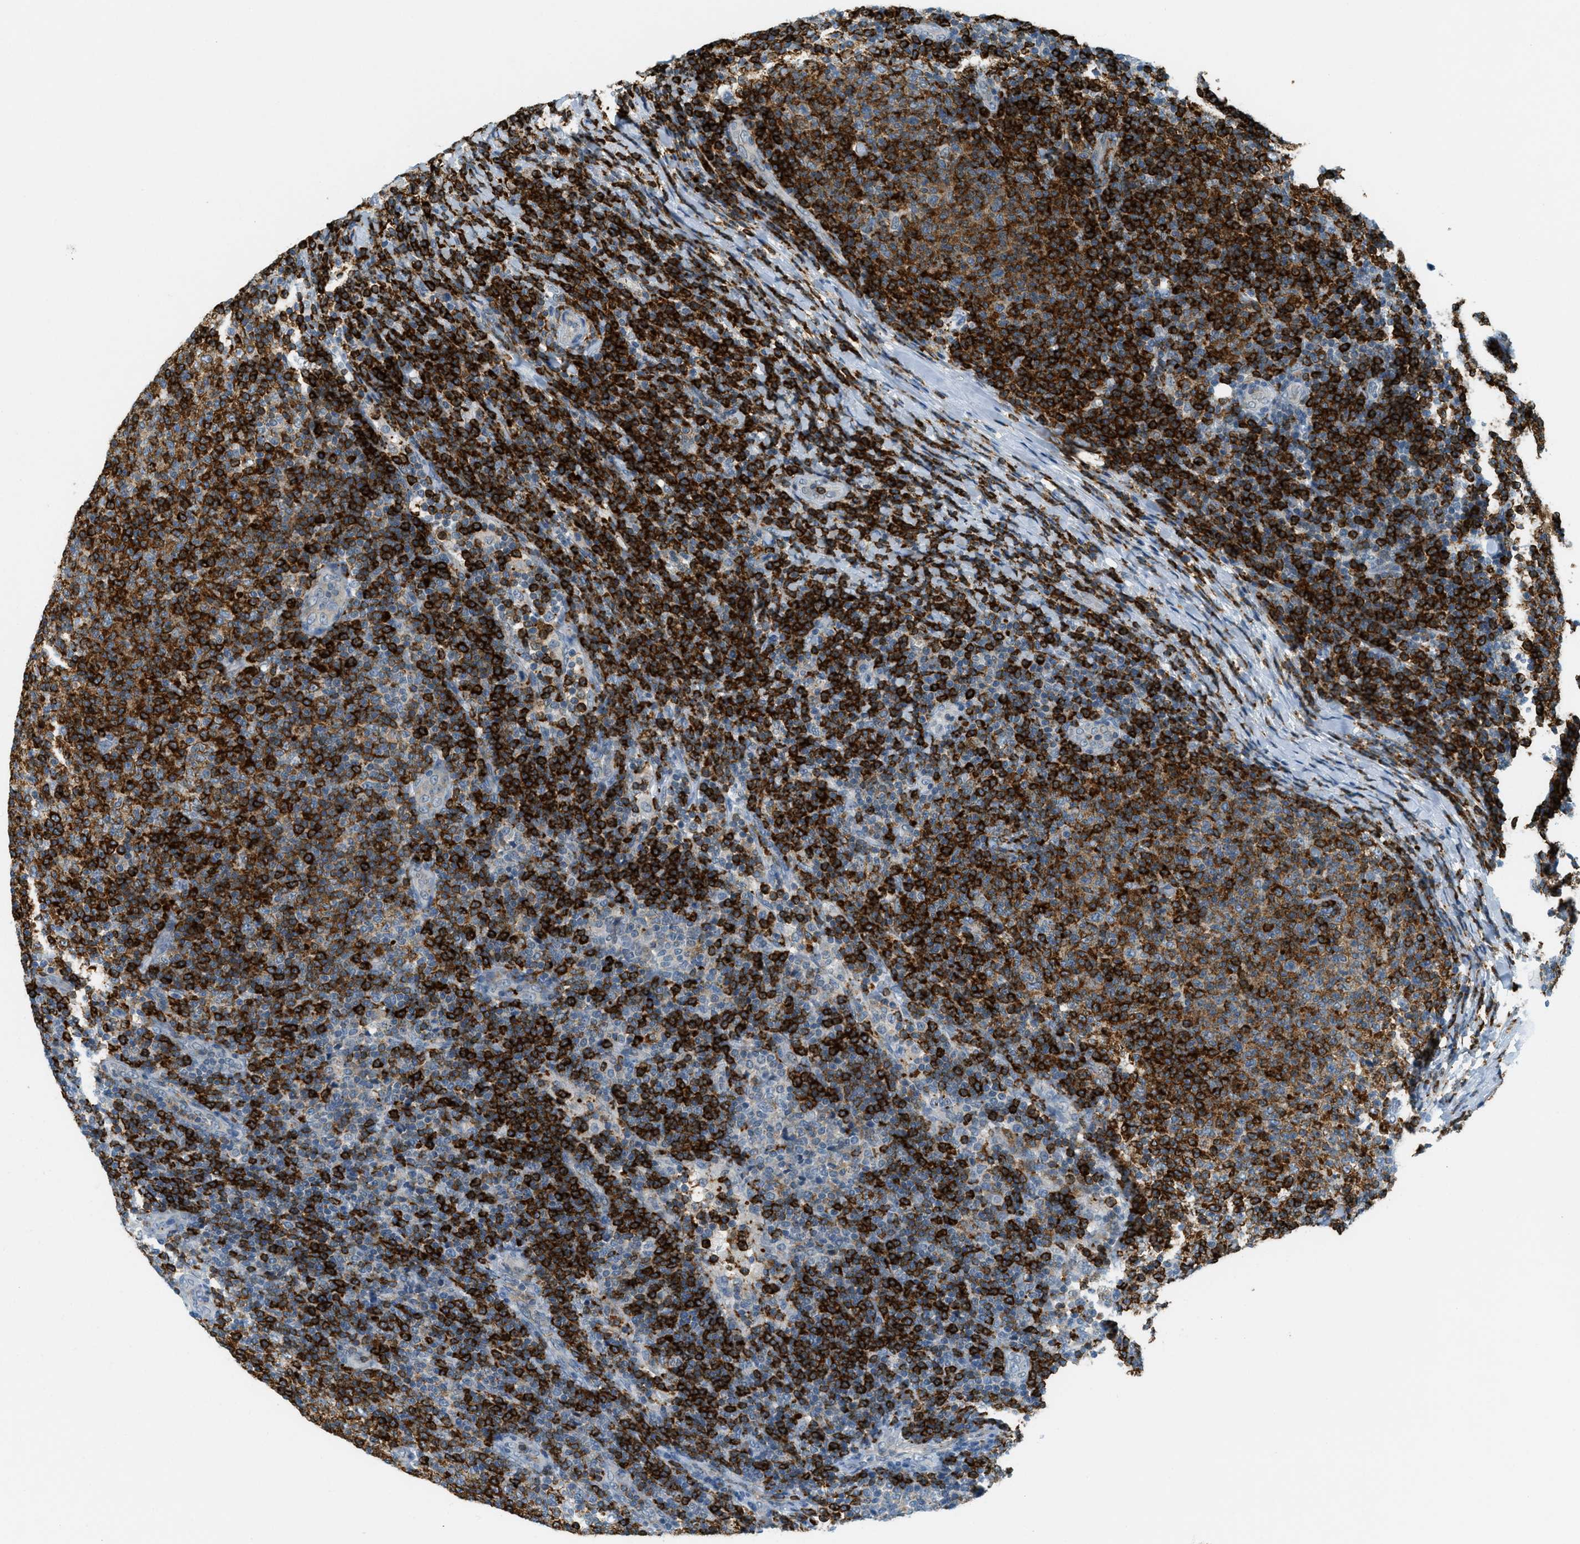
{"staining": {"intensity": "strong", "quantity": ">75%", "location": "cytoplasmic/membranous"}, "tissue": "lymphoma", "cell_type": "Tumor cells", "image_type": "cancer", "snomed": [{"axis": "morphology", "description": "Malignant lymphoma, non-Hodgkin's type, Low grade"}, {"axis": "topography", "description": "Lymph node"}], "caption": "About >75% of tumor cells in lymphoma display strong cytoplasmic/membranous protein expression as visualized by brown immunohistochemical staining.", "gene": "FYN", "patient": {"sex": "male", "age": 66}}